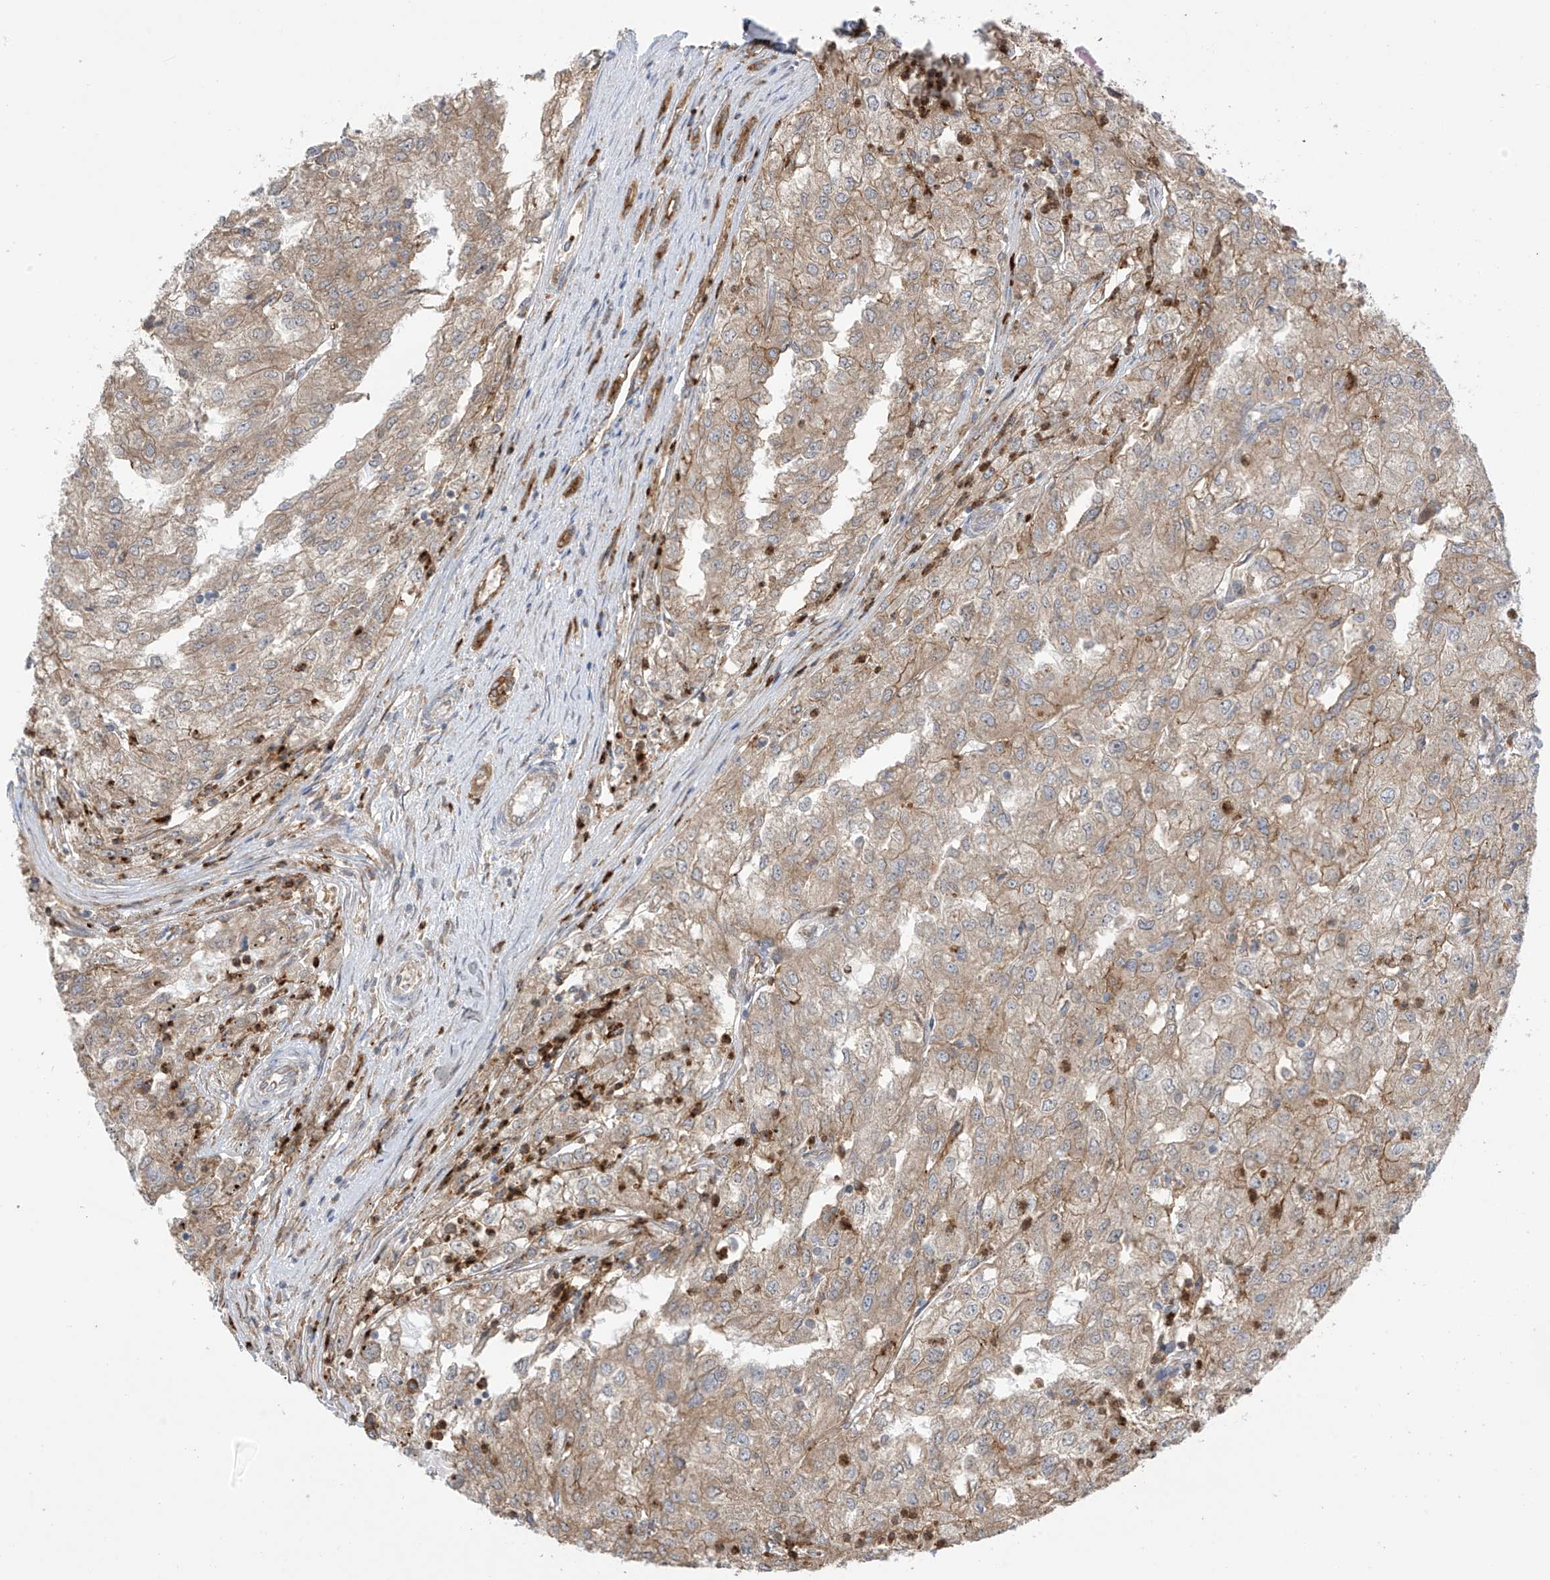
{"staining": {"intensity": "weak", "quantity": "25%-75%", "location": "cytoplasmic/membranous"}, "tissue": "renal cancer", "cell_type": "Tumor cells", "image_type": "cancer", "snomed": [{"axis": "morphology", "description": "Adenocarcinoma, NOS"}, {"axis": "topography", "description": "Kidney"}], "caption": "Immunohistochemical staining of renal cancer (adenocarcinoma) exhibits weak cytoplasmic/membranous protein staining in approximately 25%-75% of tumor cells.", "gene": "KIAA1522", "patient": {"sex": "female", "age": 54}}